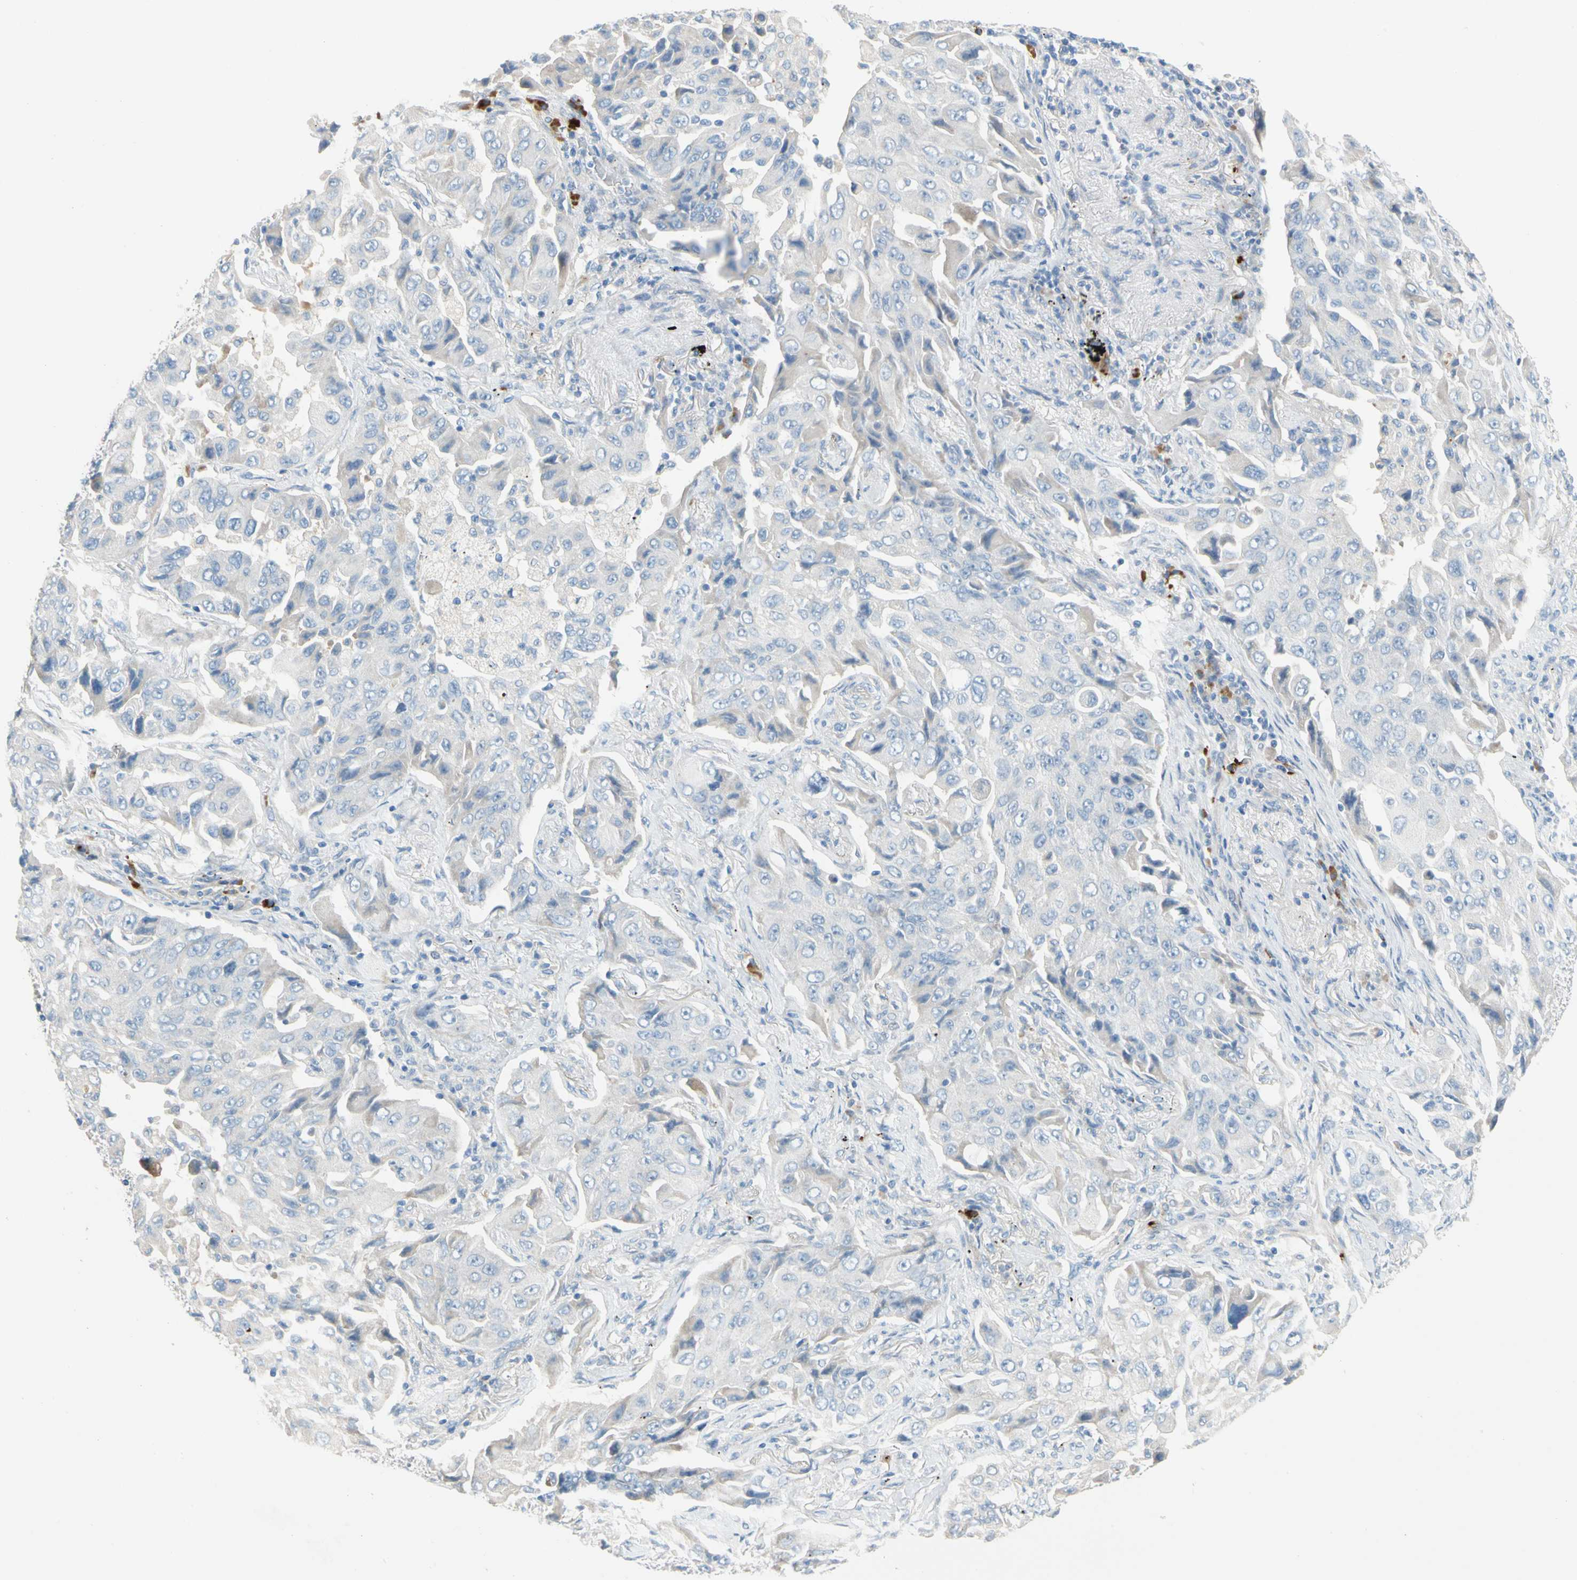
{"staining": {"intensity": "negative", "quantity": "none", "location": "none"}, "tissue": "lung cancer", "cell_type": "Tumor cells", "image_type": "cancer", "snomed": [{"axis": "morphology", "description": "Adenocarcinoma, NOS"}, {"axis": "topography", "description": "Lung"}], "caption": "Tumor cells are negative for brown protein staining in lung cancer.", "gene": "PPBP", "patient": {"sex": "female", "age": 65}}